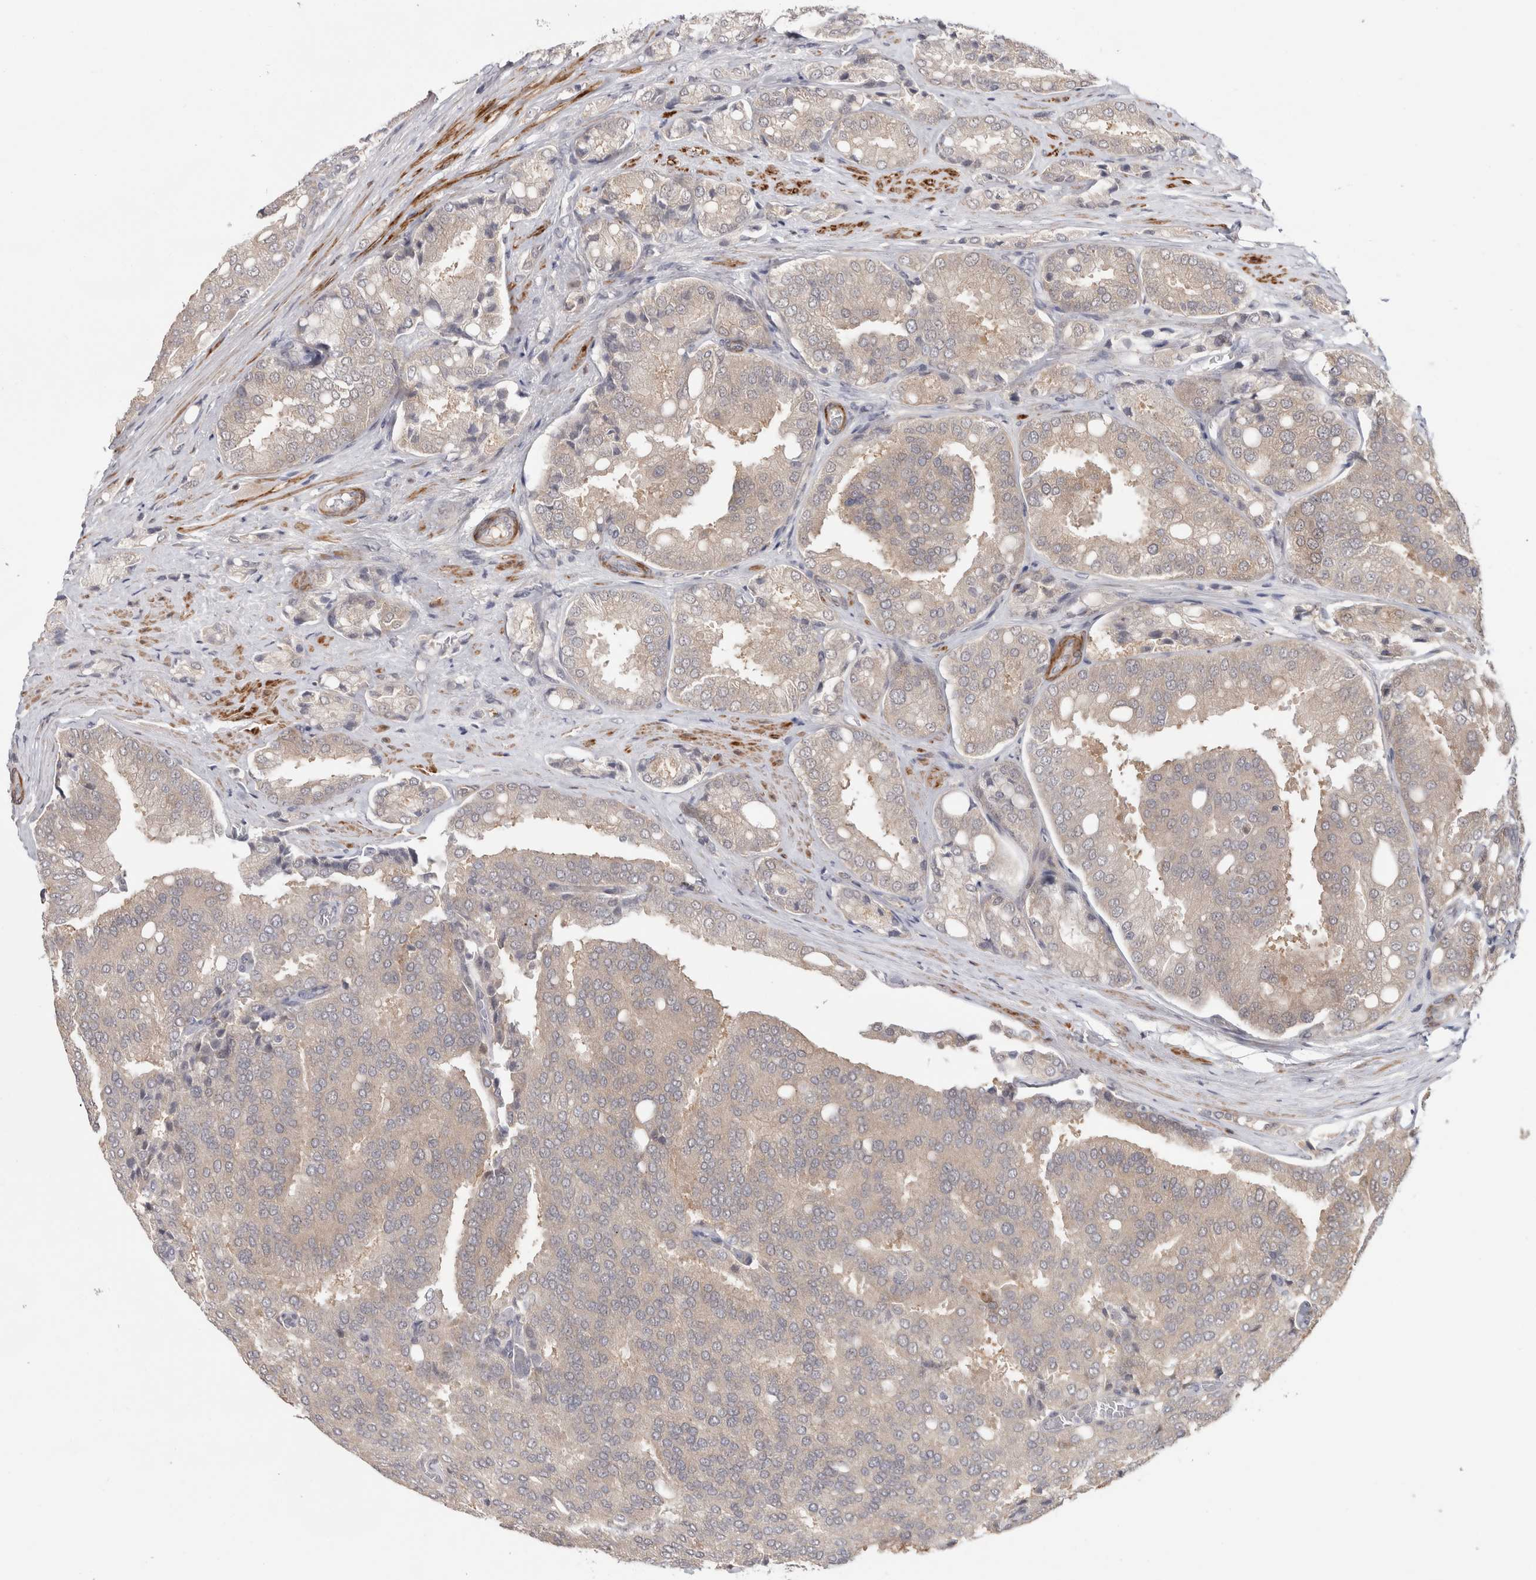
{"staining": {"intensity": "weak", "quantity": "25%-75%", "location": "cytoplasmic/membranous"}, "tissue": "prostate cancer", "cell_type": "Tumor cells", "image_type": "cancer", "snomed": [{"axis": "morphology", "description": "Adenocarcinoma, High grade"}, {"axis": "topography", "description": "Prostate"}], "caption": "Brown immunohistochemical staining in human prostate cancer (high-grade adenocarcinoma) reveals weak cytoplasmic/membranous positivity in about 25%-75% of tumor cells.", "gene": "ZNF318", "patient": {"sex": "male", "age": 50}}